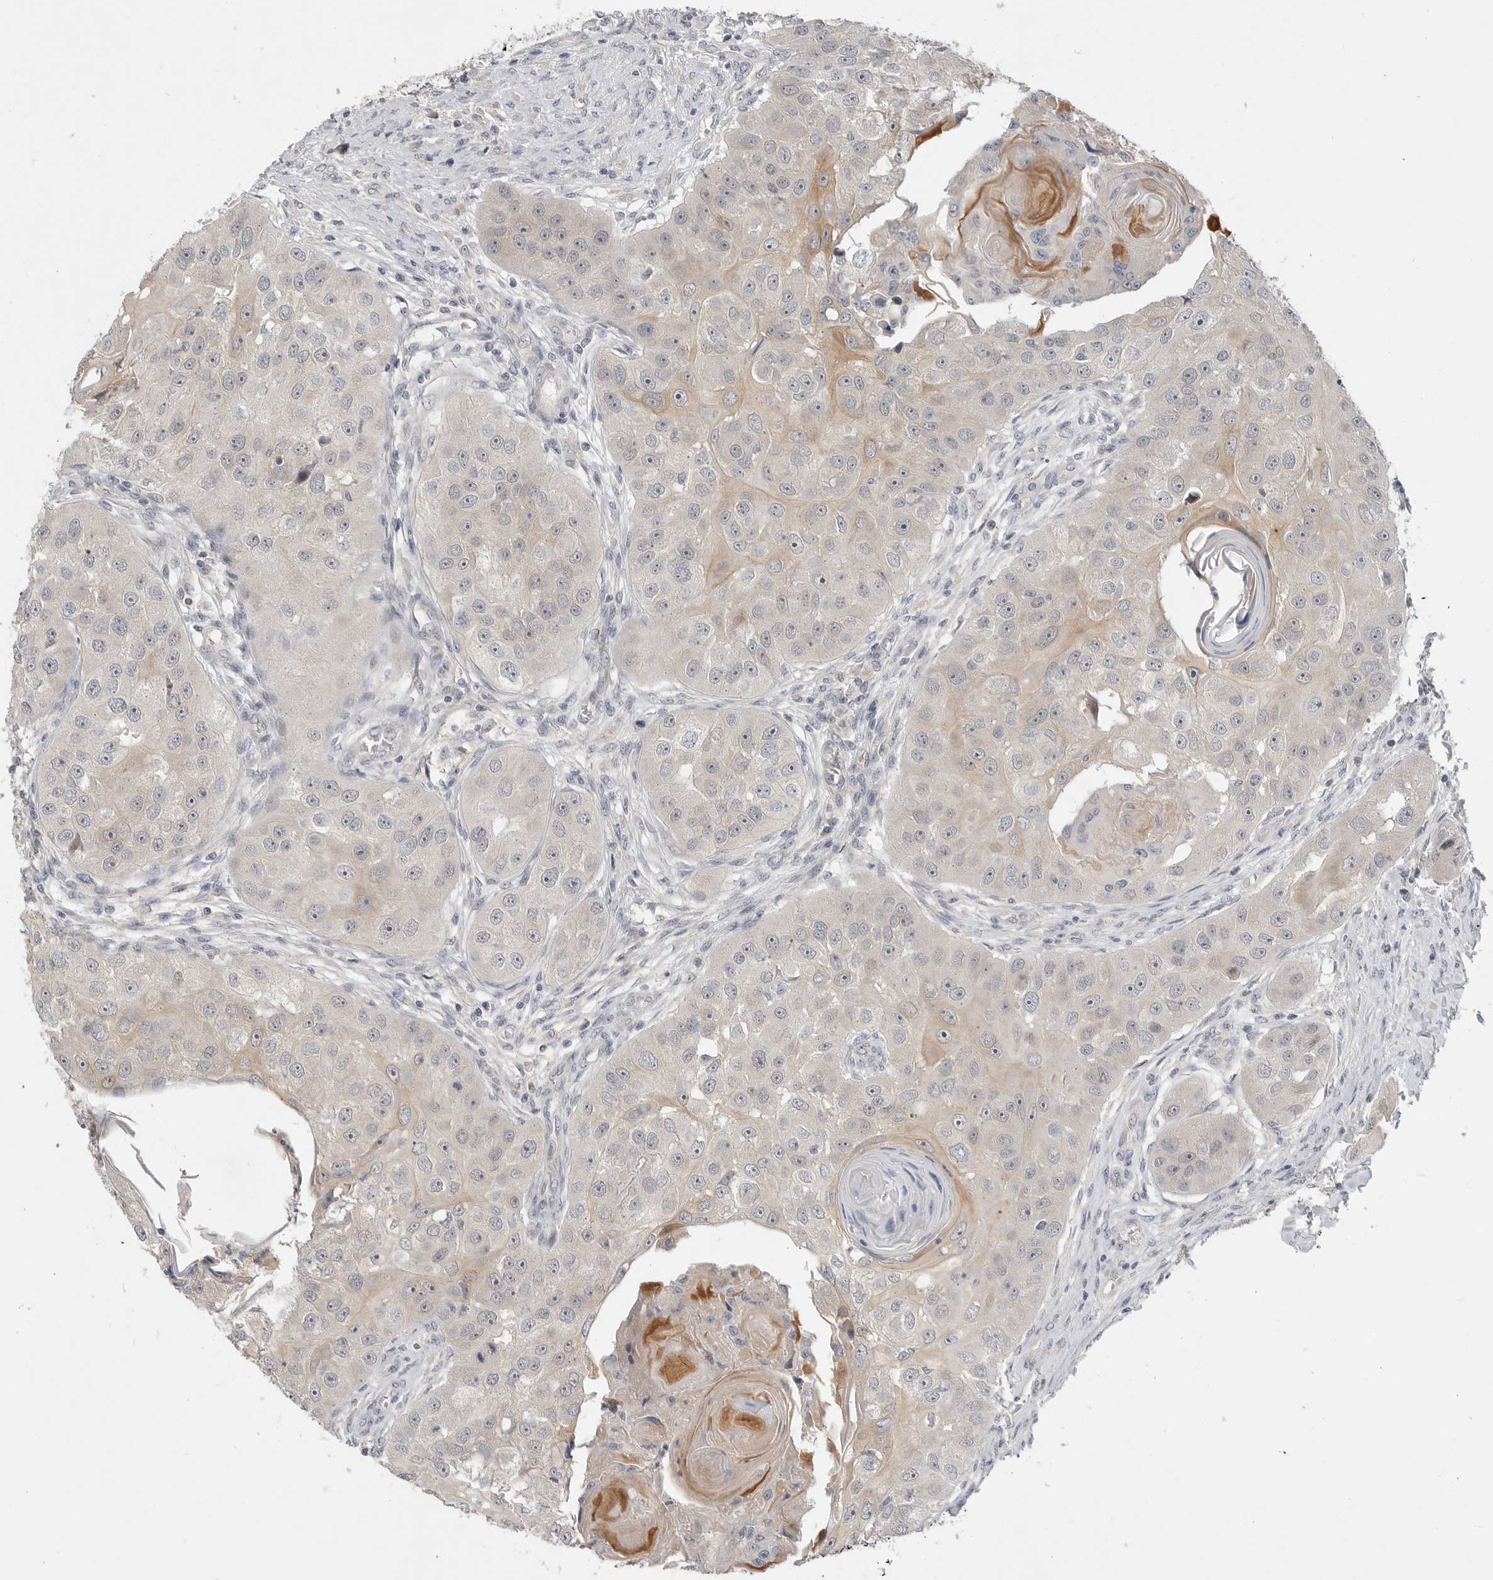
{"staining": {"intensity": "weak", "quantity": "<25%", "location": "cytoplasmic/membranous"}, "tissue": "head and neck cancer", "cell_type": "Tumor cells", "image_type": "cancer", "snomed": [{"axis": "morphology", "description": "Normal tissue, NOS"}, {"axis": "morphology", "description": "Squamous cell carcinoma, NOS"}, {"axis": "topography", "description": "Skeletal muscle"}, {"axis": "topography", "description": "Head-Neck"}], "caption": "The photomicrograph shows no significant staining in tumor cells of head and neck cancer (squamous cell carcinoma).", "gene": "ITGAD", "patient": {"sex": "male", "age": 51}}